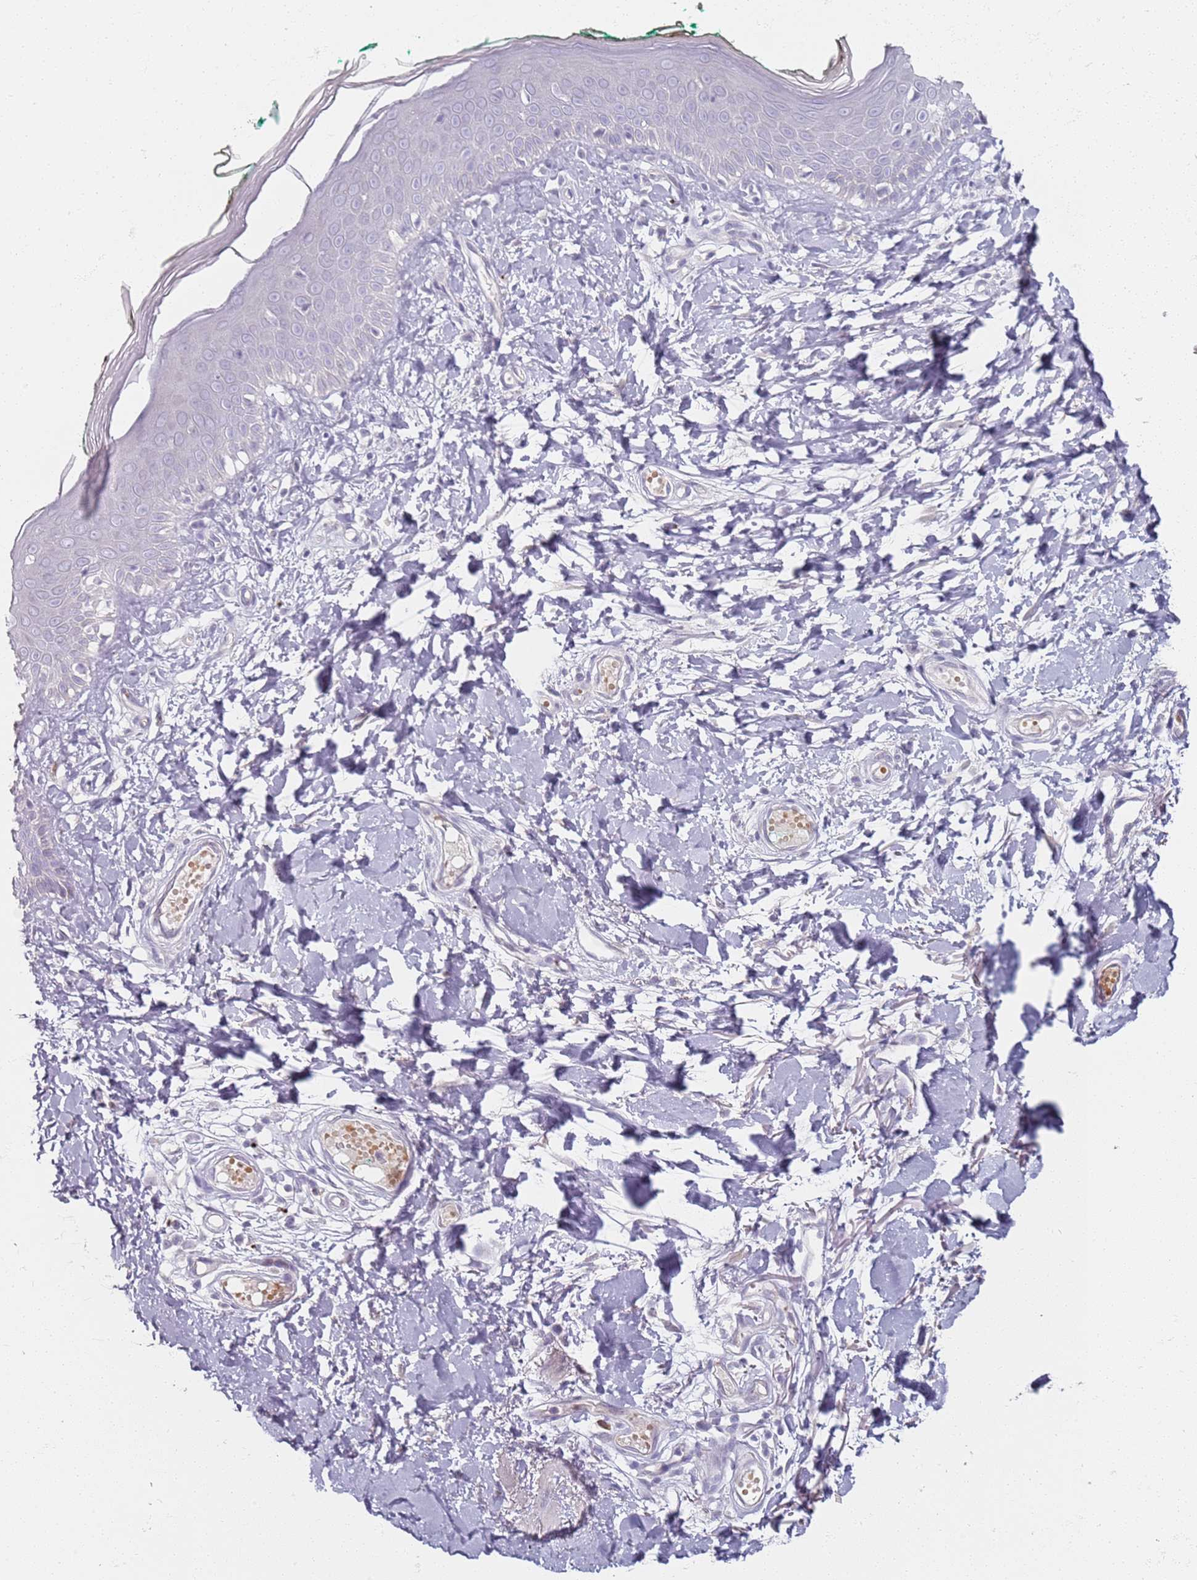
{"staining": {"intensity": "negative", "quantity": "none", "location": "none"}, "tissue": "skin", "cell_type": "Fibroblasts", "image_type": "normal", "snomed": [{"axis": "morphology", "description": "Normal tissue, NOS"}, {"axis": "morphology", "description": "Malignant melanoma, NOS"}, {"axis": "topography", "description": "Skin"}], "caption": "Image shows no protein positivity in fibroblasts of benign skin. (Stains: DAB (3,3'-diaminobenzidine) immunohistochemistry with hematoxylin counter stain, Microscopy: brightfield microscopy at high magnification).", "gene": "CD40LG", "patient": {"sex": "male", "age": 62}}